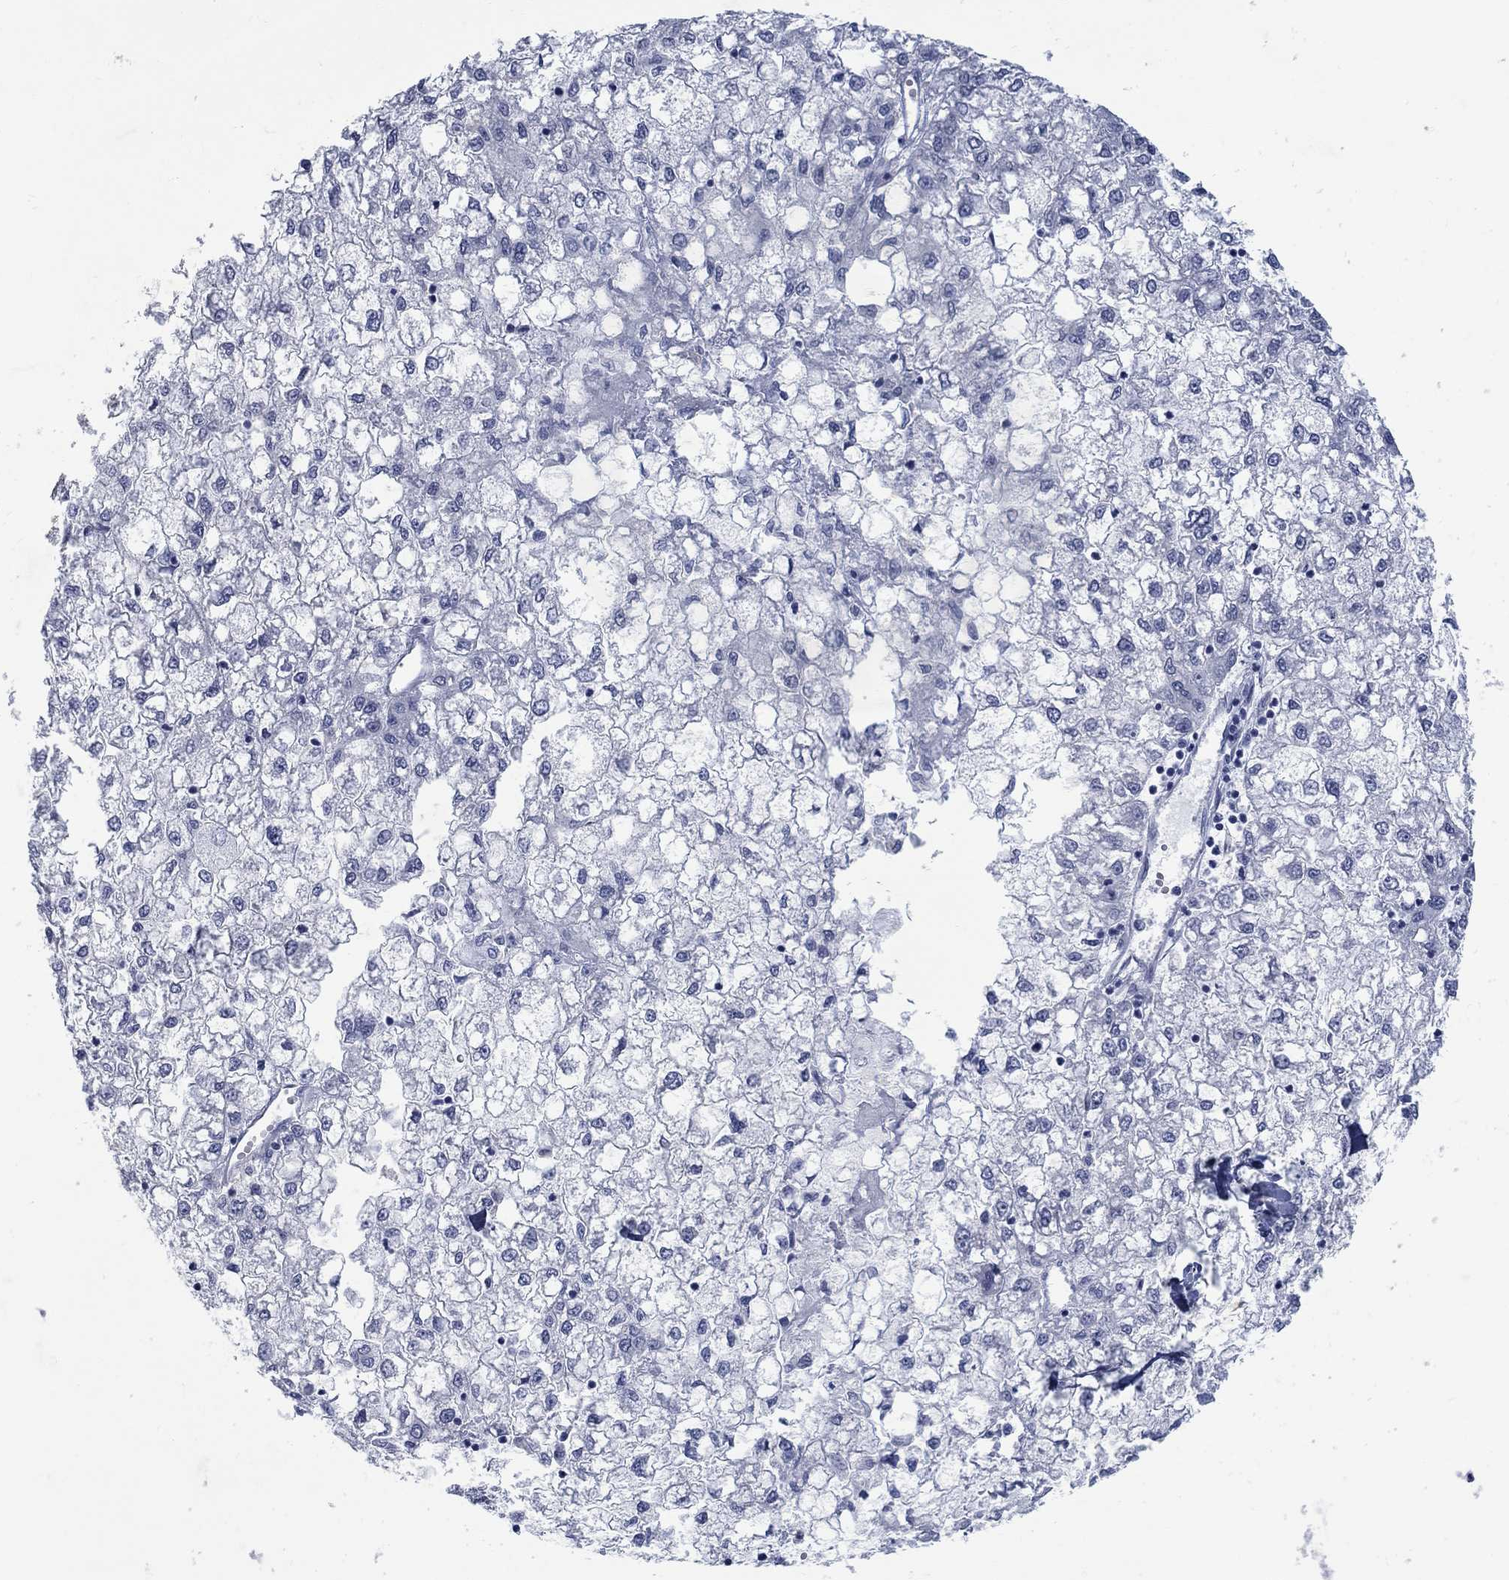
{"staining": {"intensity": "negative", "quantity": "none", "location": "none"}, "tissue": "liver cancer", "cell_type": "Tumor cells", "image_type": "cancer", "snomed": [{"axis": "morphology", "description": "Carcinoma, Hepatocellular, NOS"}, {"axis": "topography", "description": "Liver"}], "caption": "Photomicrograph shows no protein positivity in tumor cells of liver cancer (hepatocellular carcinoma) tissue. (DAB (3,3'-diaminobenzidine) immunohistochemistry (IHC) with hematoxylin counter stain).", "gene": "RFTN2", "patient": {"sex": "male", "age": 40}}